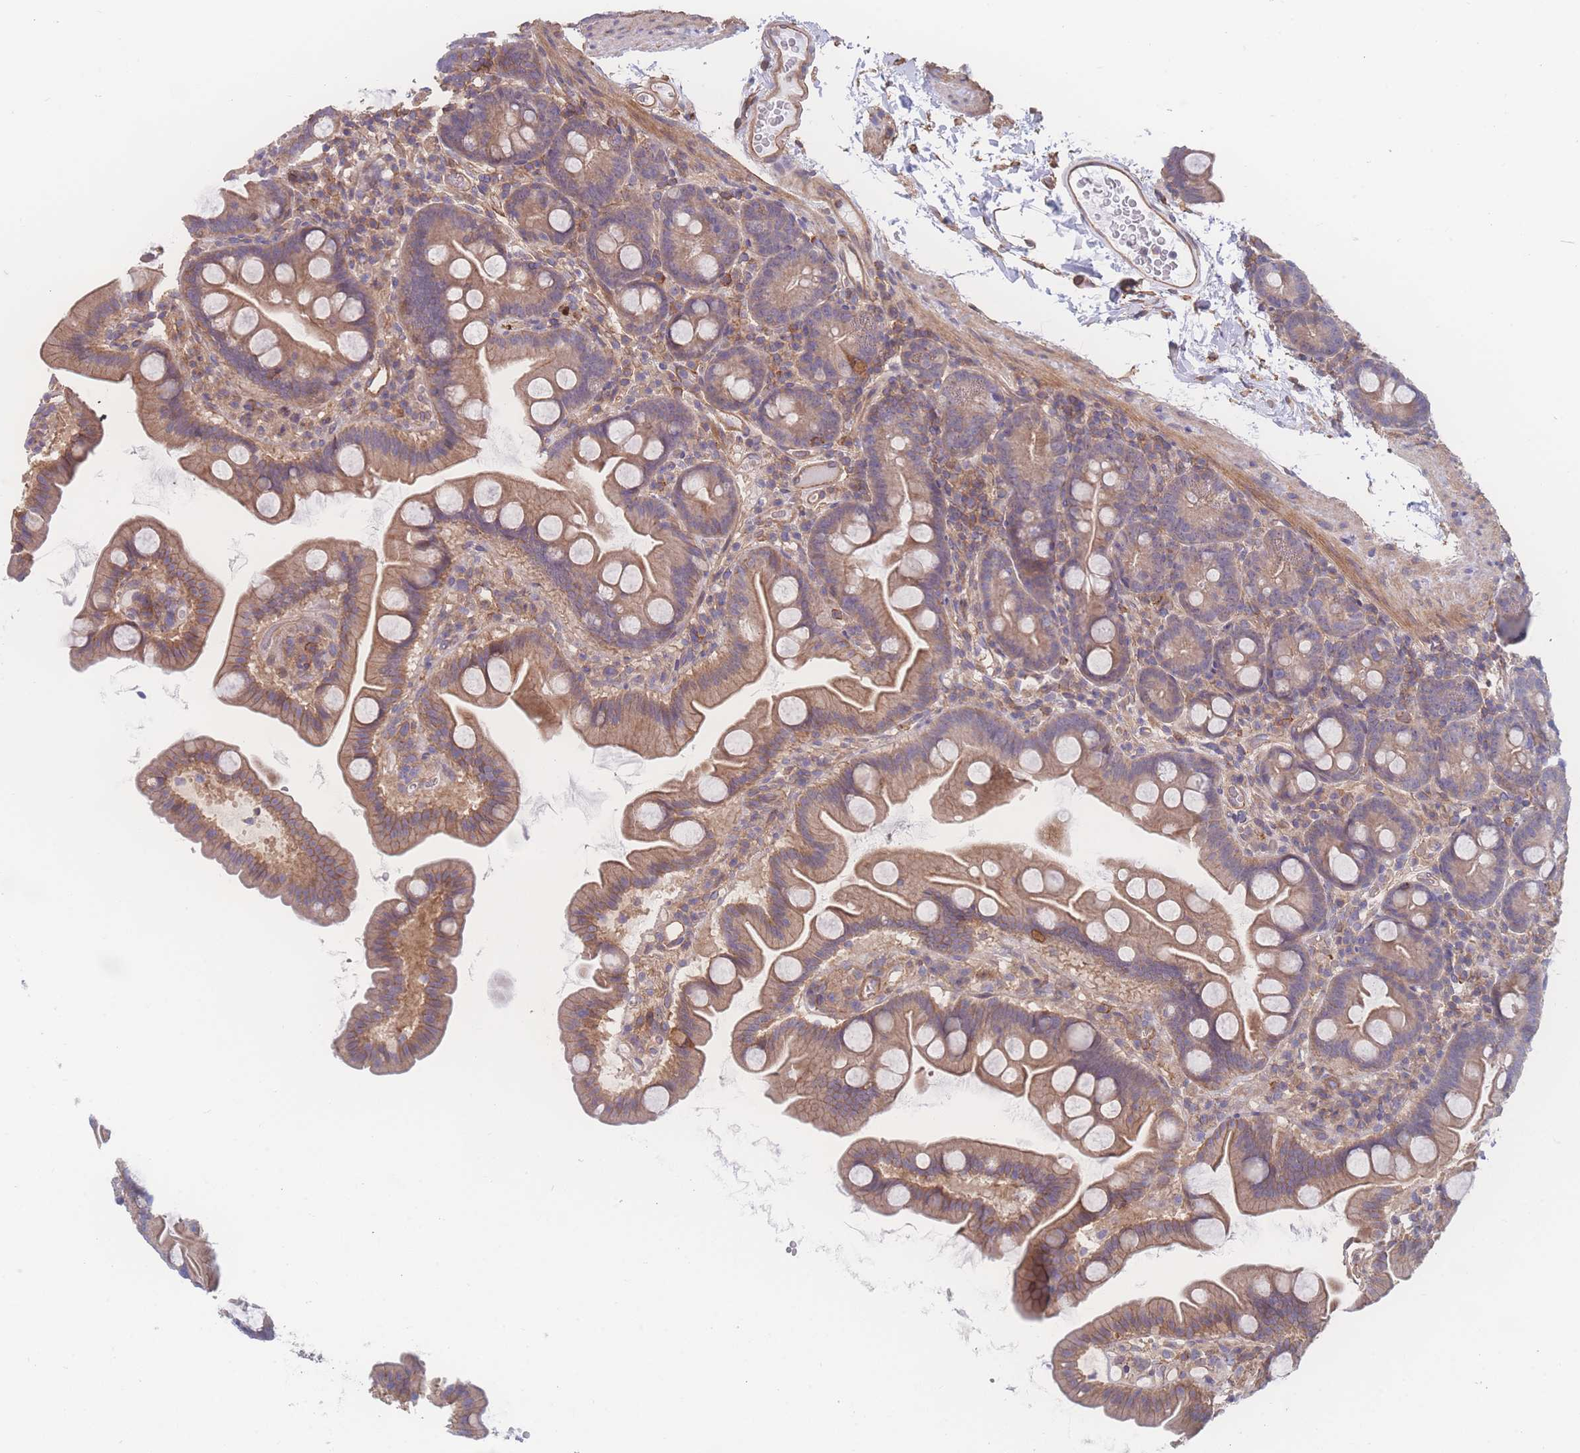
{"staining": {"intensity": "moderate", "quantity": ">75%", "location": "cytoplasmic/membranous"}, "tissue": "small intestine", "cell_type": "Glandular cells", "image_type": "normal", "snomed": [{"axis": "morphology", "description": "Normal tissue, NOS"}, {"axis": "topography", "description": "Small intestine"}], "caption": "Human small intestine stained with a brown dye reveals moderate cytoplasmic/membranous positive expression in about >75% of glandular cells.", "gene": "CFAP97", "patient": {"sex": "female", "age": 68}}